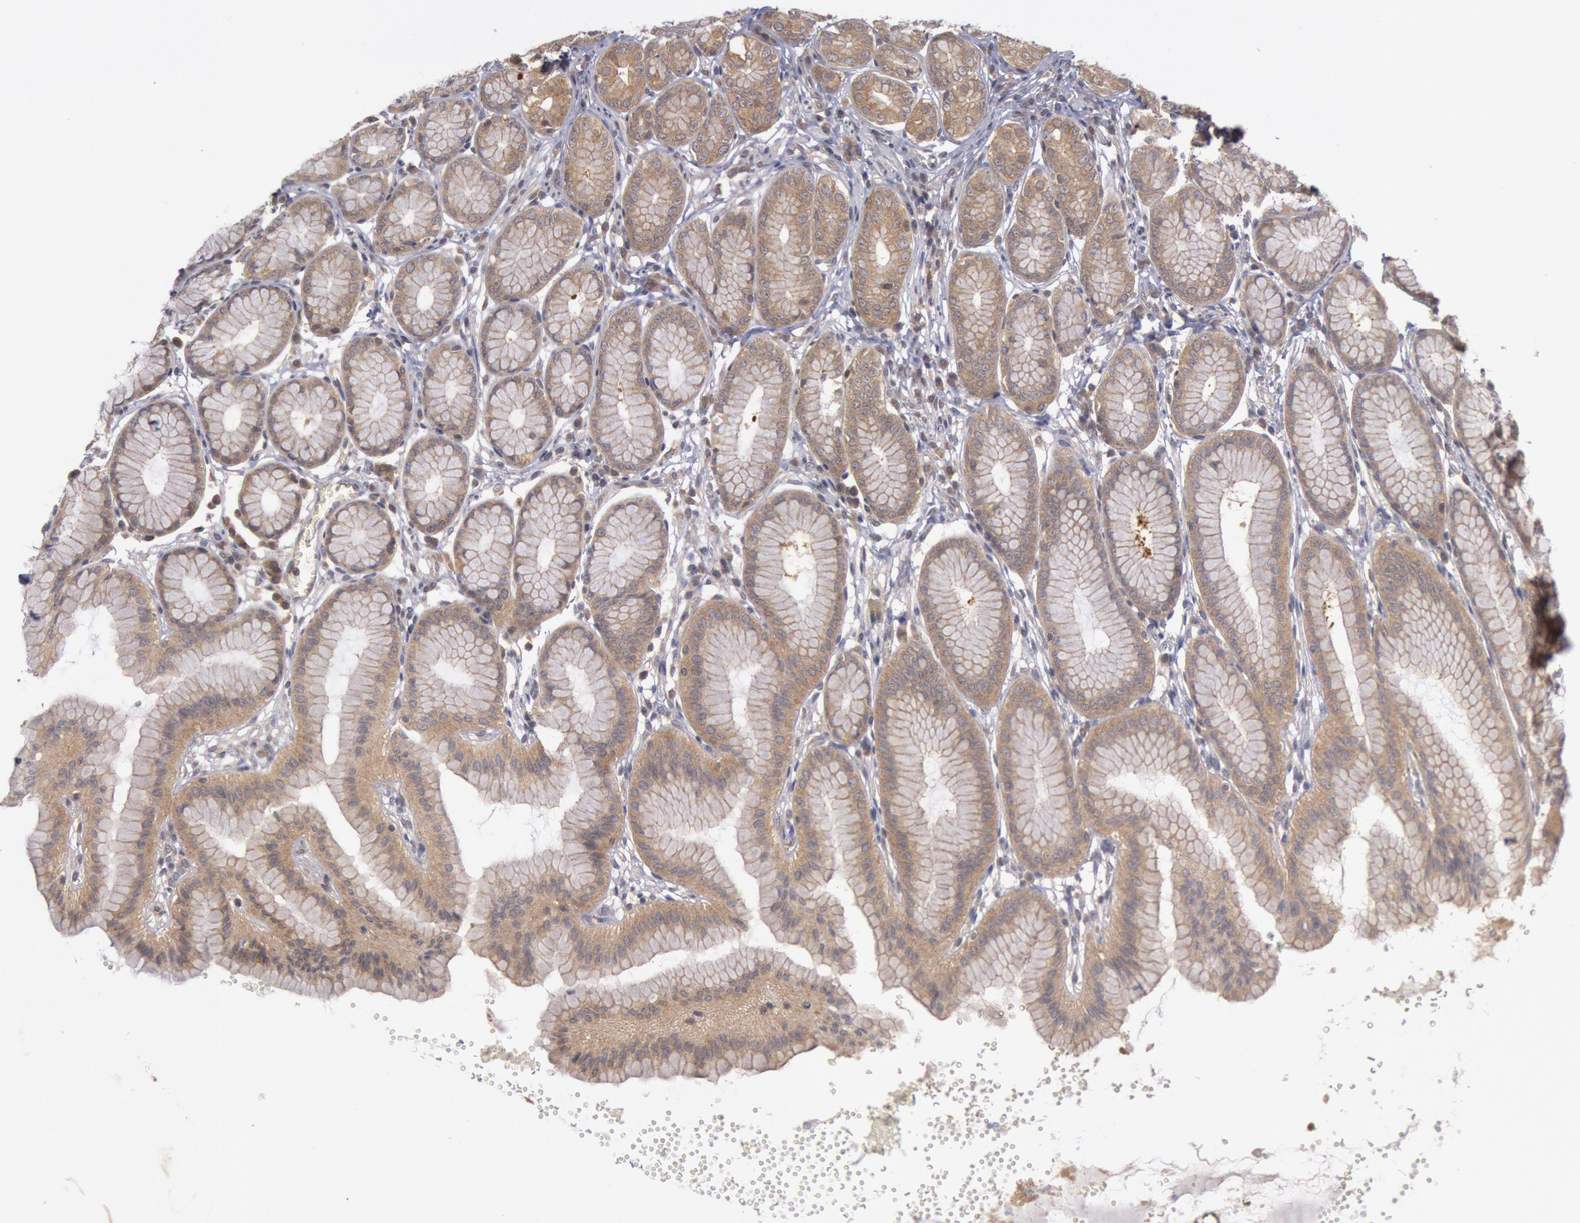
{"staining": {"intensity": "moderate", "quantity": ">75%", "location": "cytoplasmic/membranous"}, "tissue": "stomach", "cell_type": "Glandular cells", "image_type": "normal", "snomed": [{"axis": "morphology", "description": "Normal tissue, NOS"}, {"axis": "topography", "description": "Stomach"}], "caption": "Normal stomach was stained to show a protein in brown. There is medium levels of moderate cytoplasmic/membranous positivity in approximately >75% of glandular cells.", "gene": "BRAF", "patient": {"sex": "male", "age": 42}}